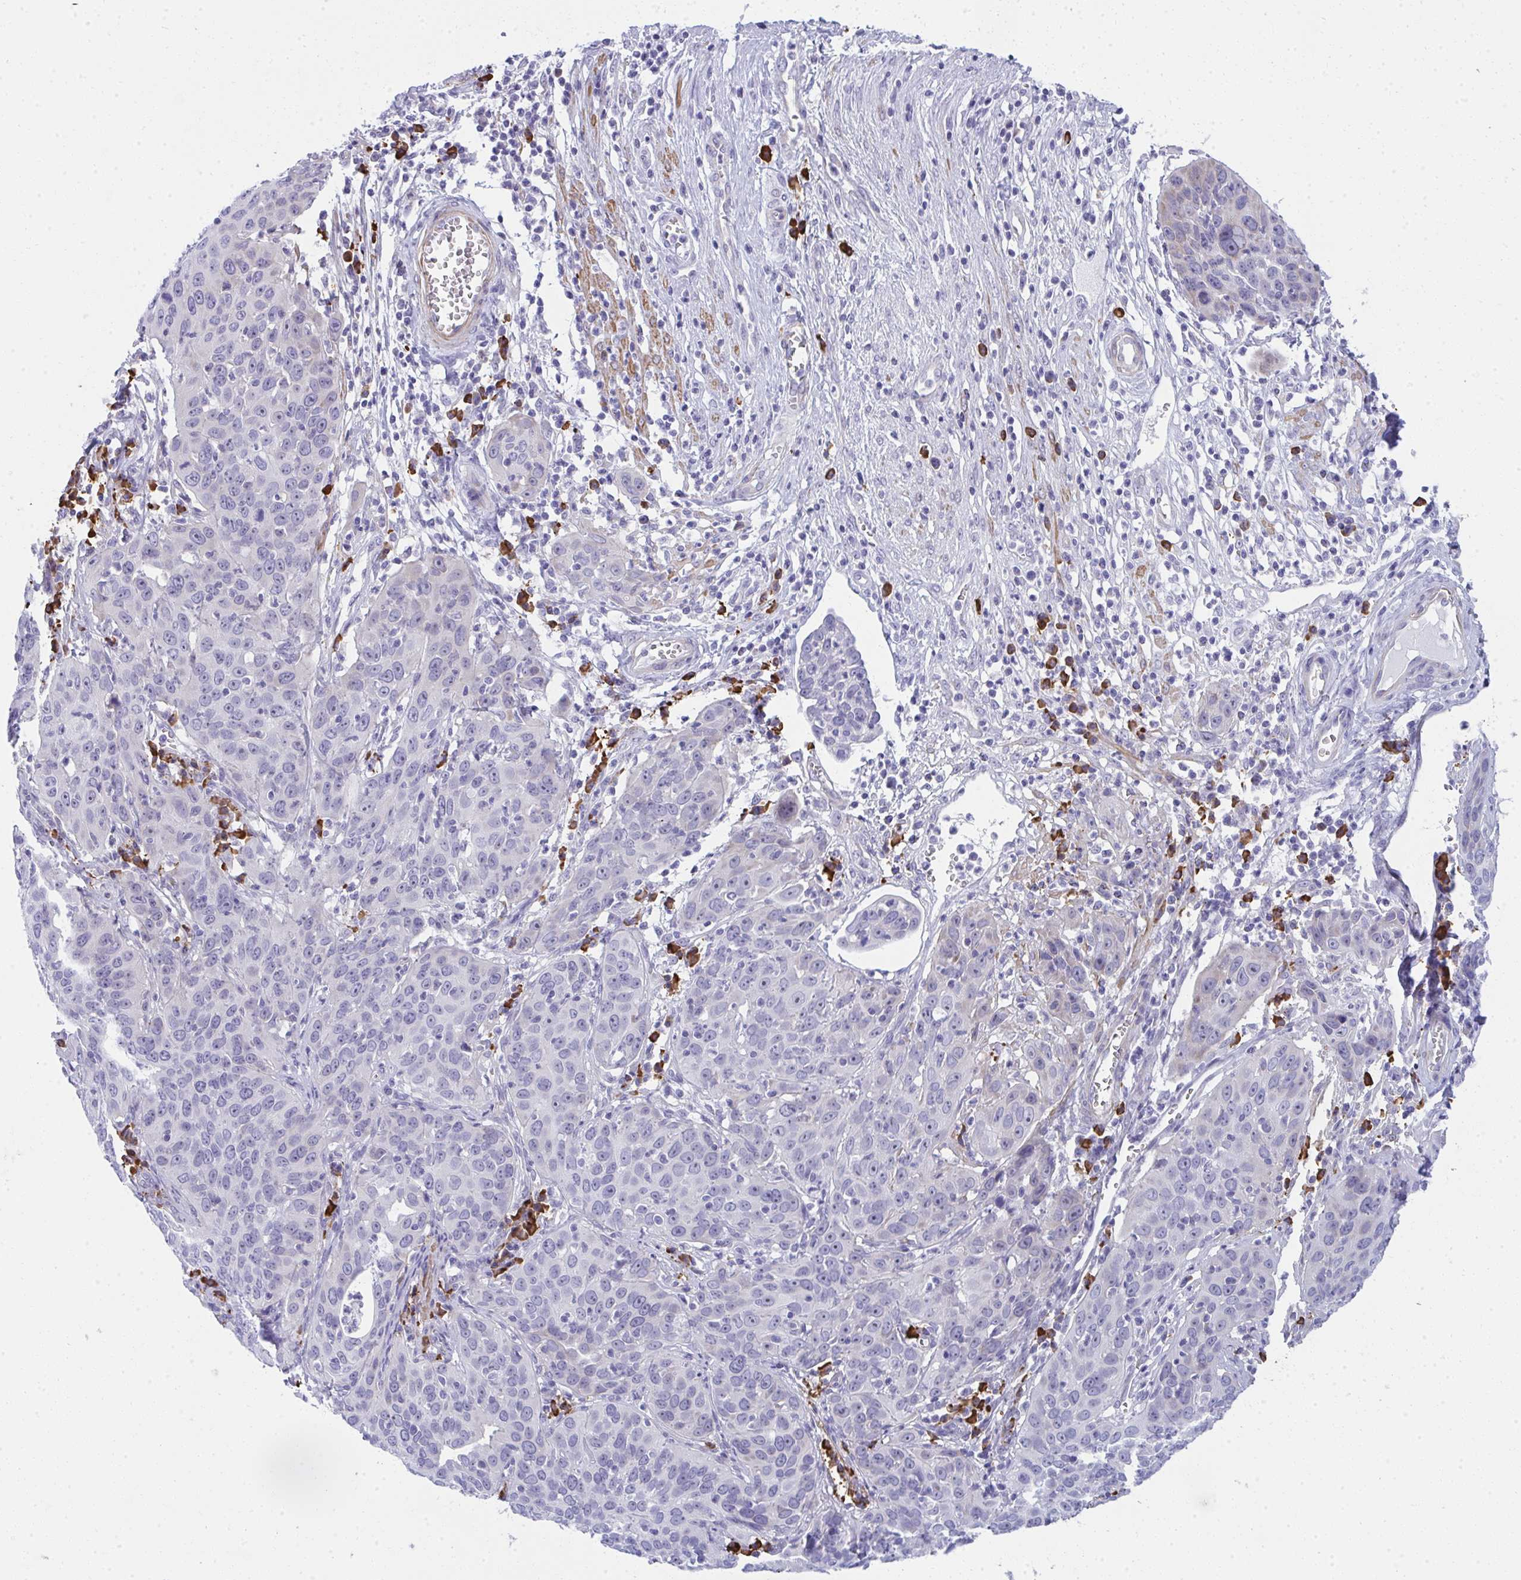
{"staining": {"intensity": "negative", "quantity": "none", "location": "none"}, "tissue": "cervical cancer", "cell_type": "Tumor cells", "image_type": "cancer", "snomed": [{"axis": "morphology", "description": "Squamous cell carcinoma, NOS"}, {"axis": "topography", "description": "Cervix"}], "caption": "This image is of squamous cell carcinoma (cervical) stained with immunohistochemistry (IHC) to label a protein in brown with the nuclei are counter-stained blue. There is no positivity in tumor cells. (IHC, brightfield microscopy, high magnification).", "gene": "PUS7L", "patient": {"sex": "female", "age": 36}}